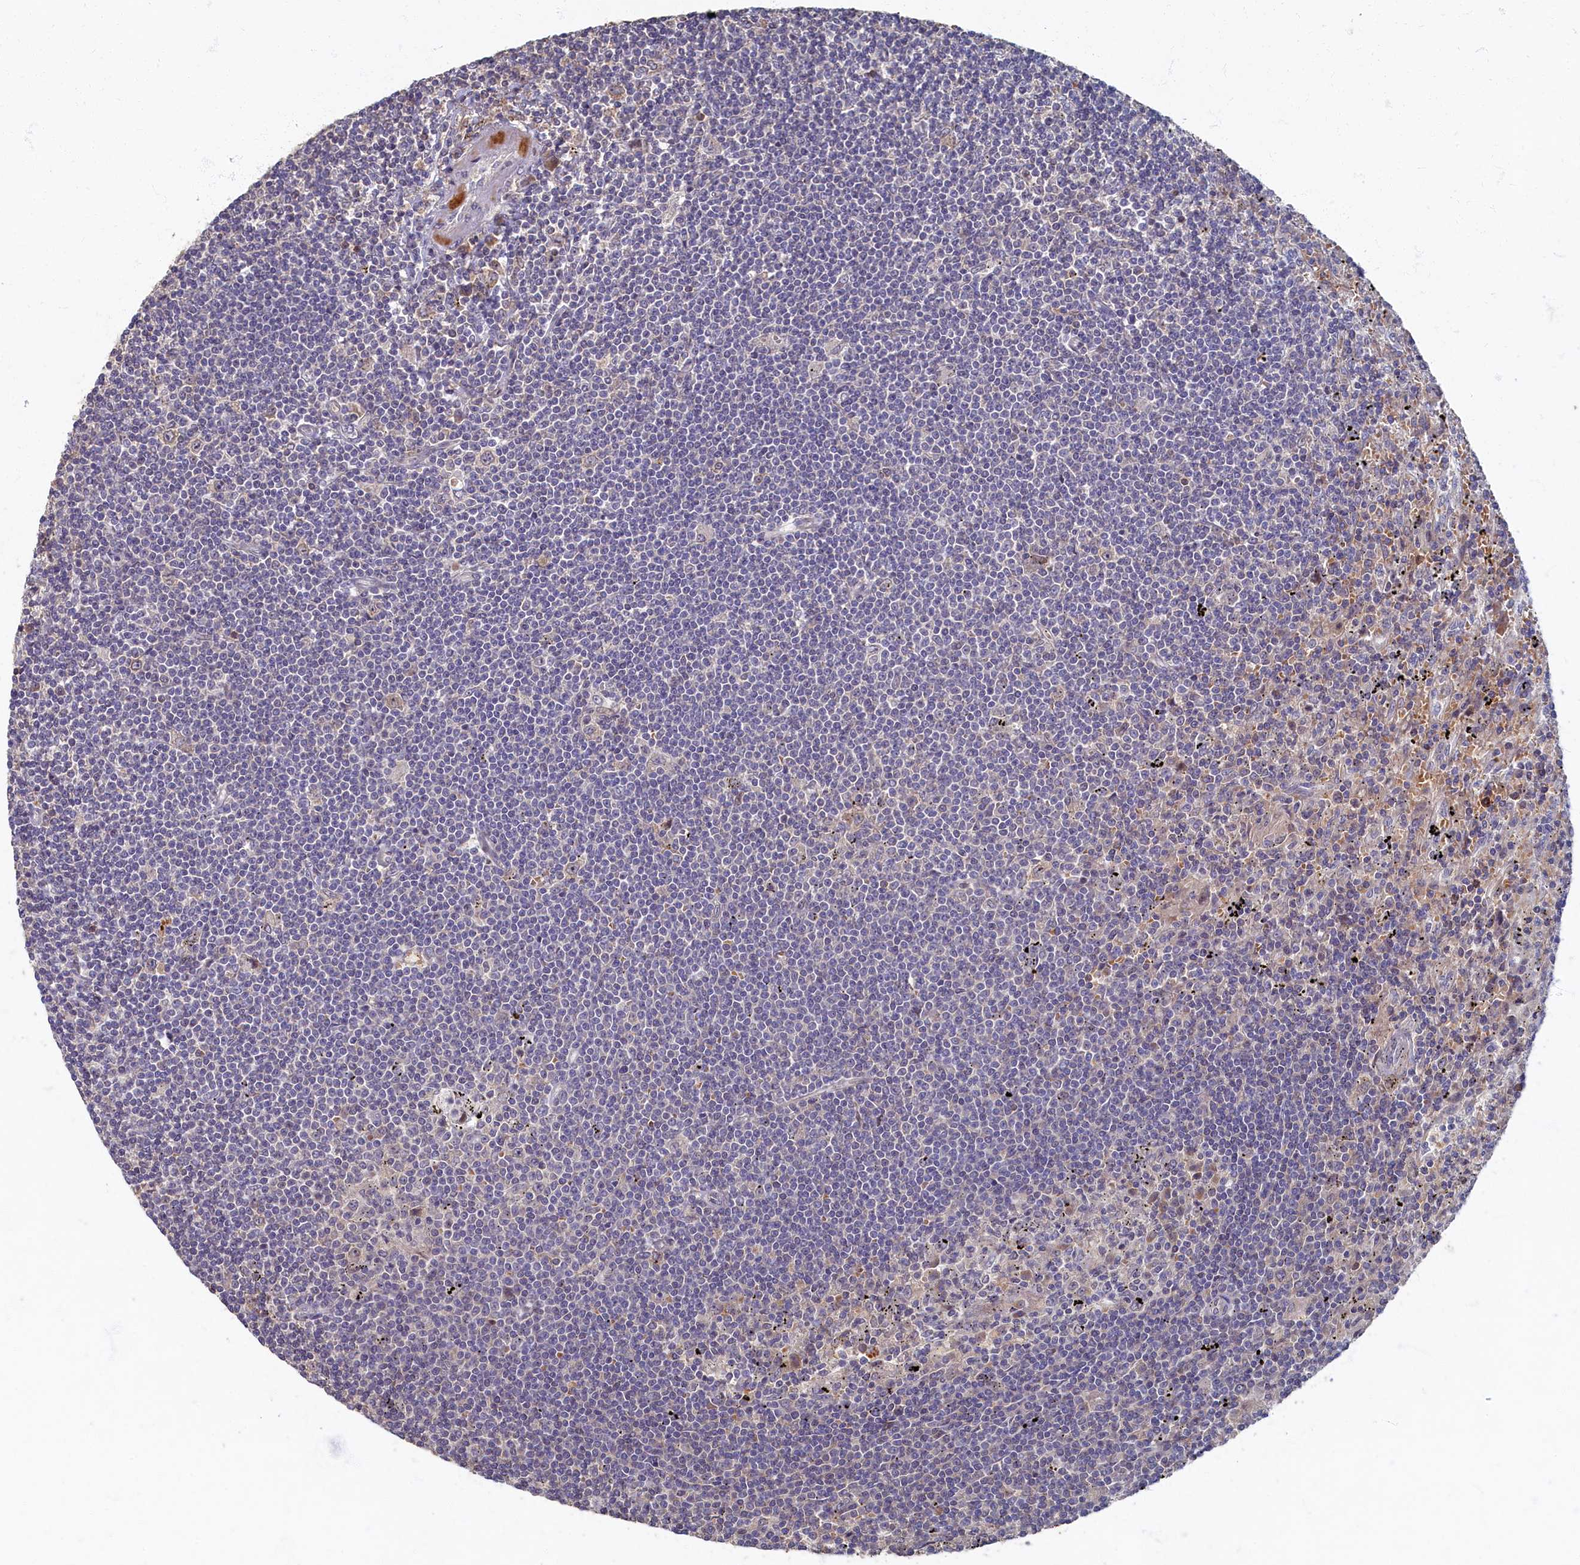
{"staining": {"intensity": "negative", "quantity": "none", "location": "none"}, "tissue": "lymphoma", "cell_type": "Tumor cells", "image_type": "cancer", "snomed": [{"axis": "morphology", "description": "Malignant lymphoma, non-Hodgkin's type, Low grade"}, {"axis": "topography", "description": "Spleen"}], "caption": "Human low-grade malignant lymphoma, non-Hodgkin's type stained for a protein using immunohistochemistry (IHC) reveals no positivity in tumor cells.", "gene": "HUNK", "patient": {"sex": "male", "age": 76}}